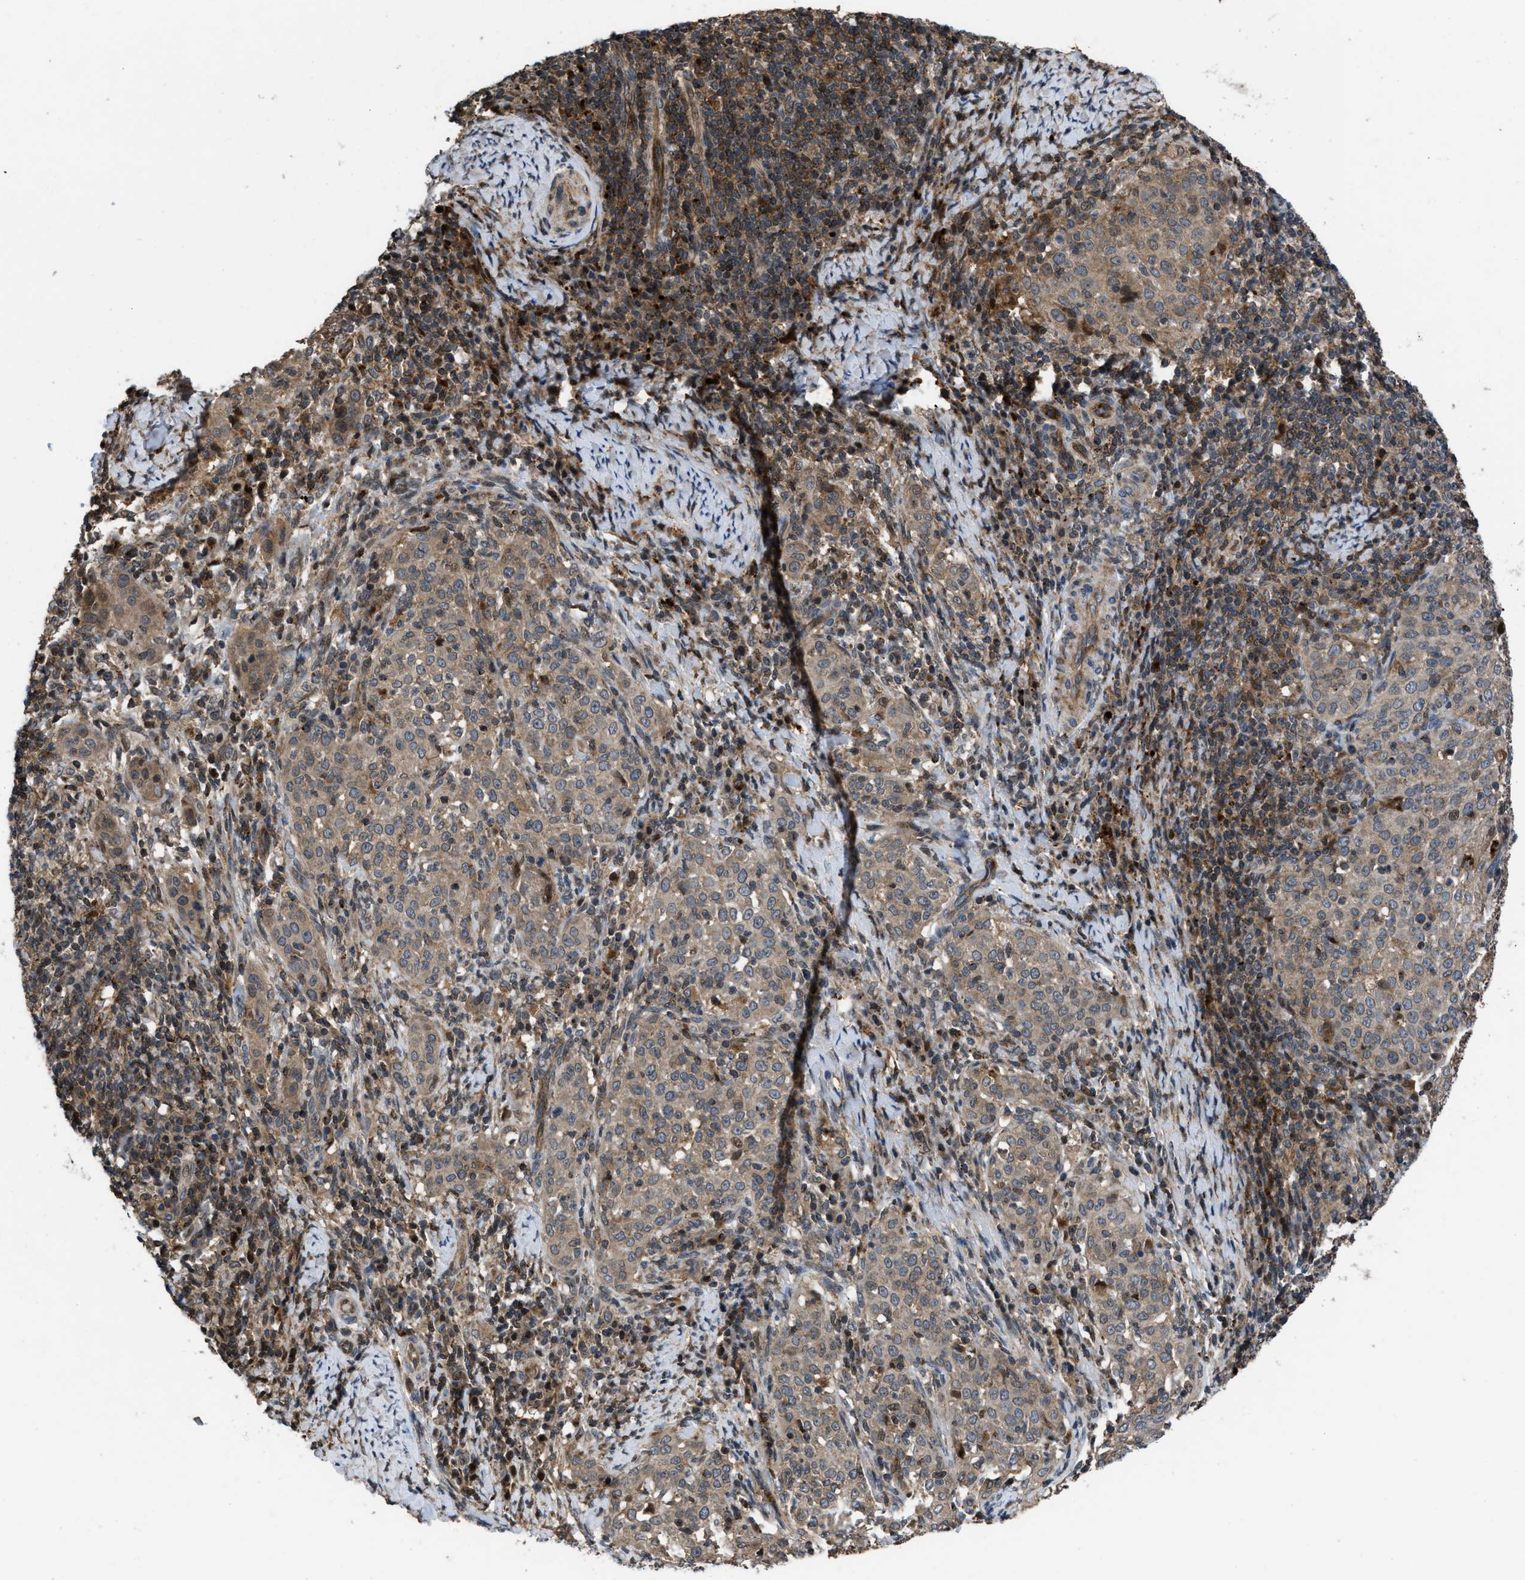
{"staining": {"intensity": "moderate", "quantity": ">75%", "location": "cytoplasmic/membranous,nuclear"}, "tissue": "cervical cancer", "cell_type": "Tumor cells", "image_type": "cancer", "snomed": [{"axis": "morphology", "description": "Squamous cell carcinoma, NOS"}, {"axis": "topography", "description": "Cervix"}], "caption": "This histopathology image exhibits IHC staining of cervical cancer (squamous cell carcinoma), with medium moderate cytoplasmic/membranous and nuclear expression in approximately >75% of tumor cells.", "gene": "CTBS", "patient": {"sex": "female", "age": 51}}